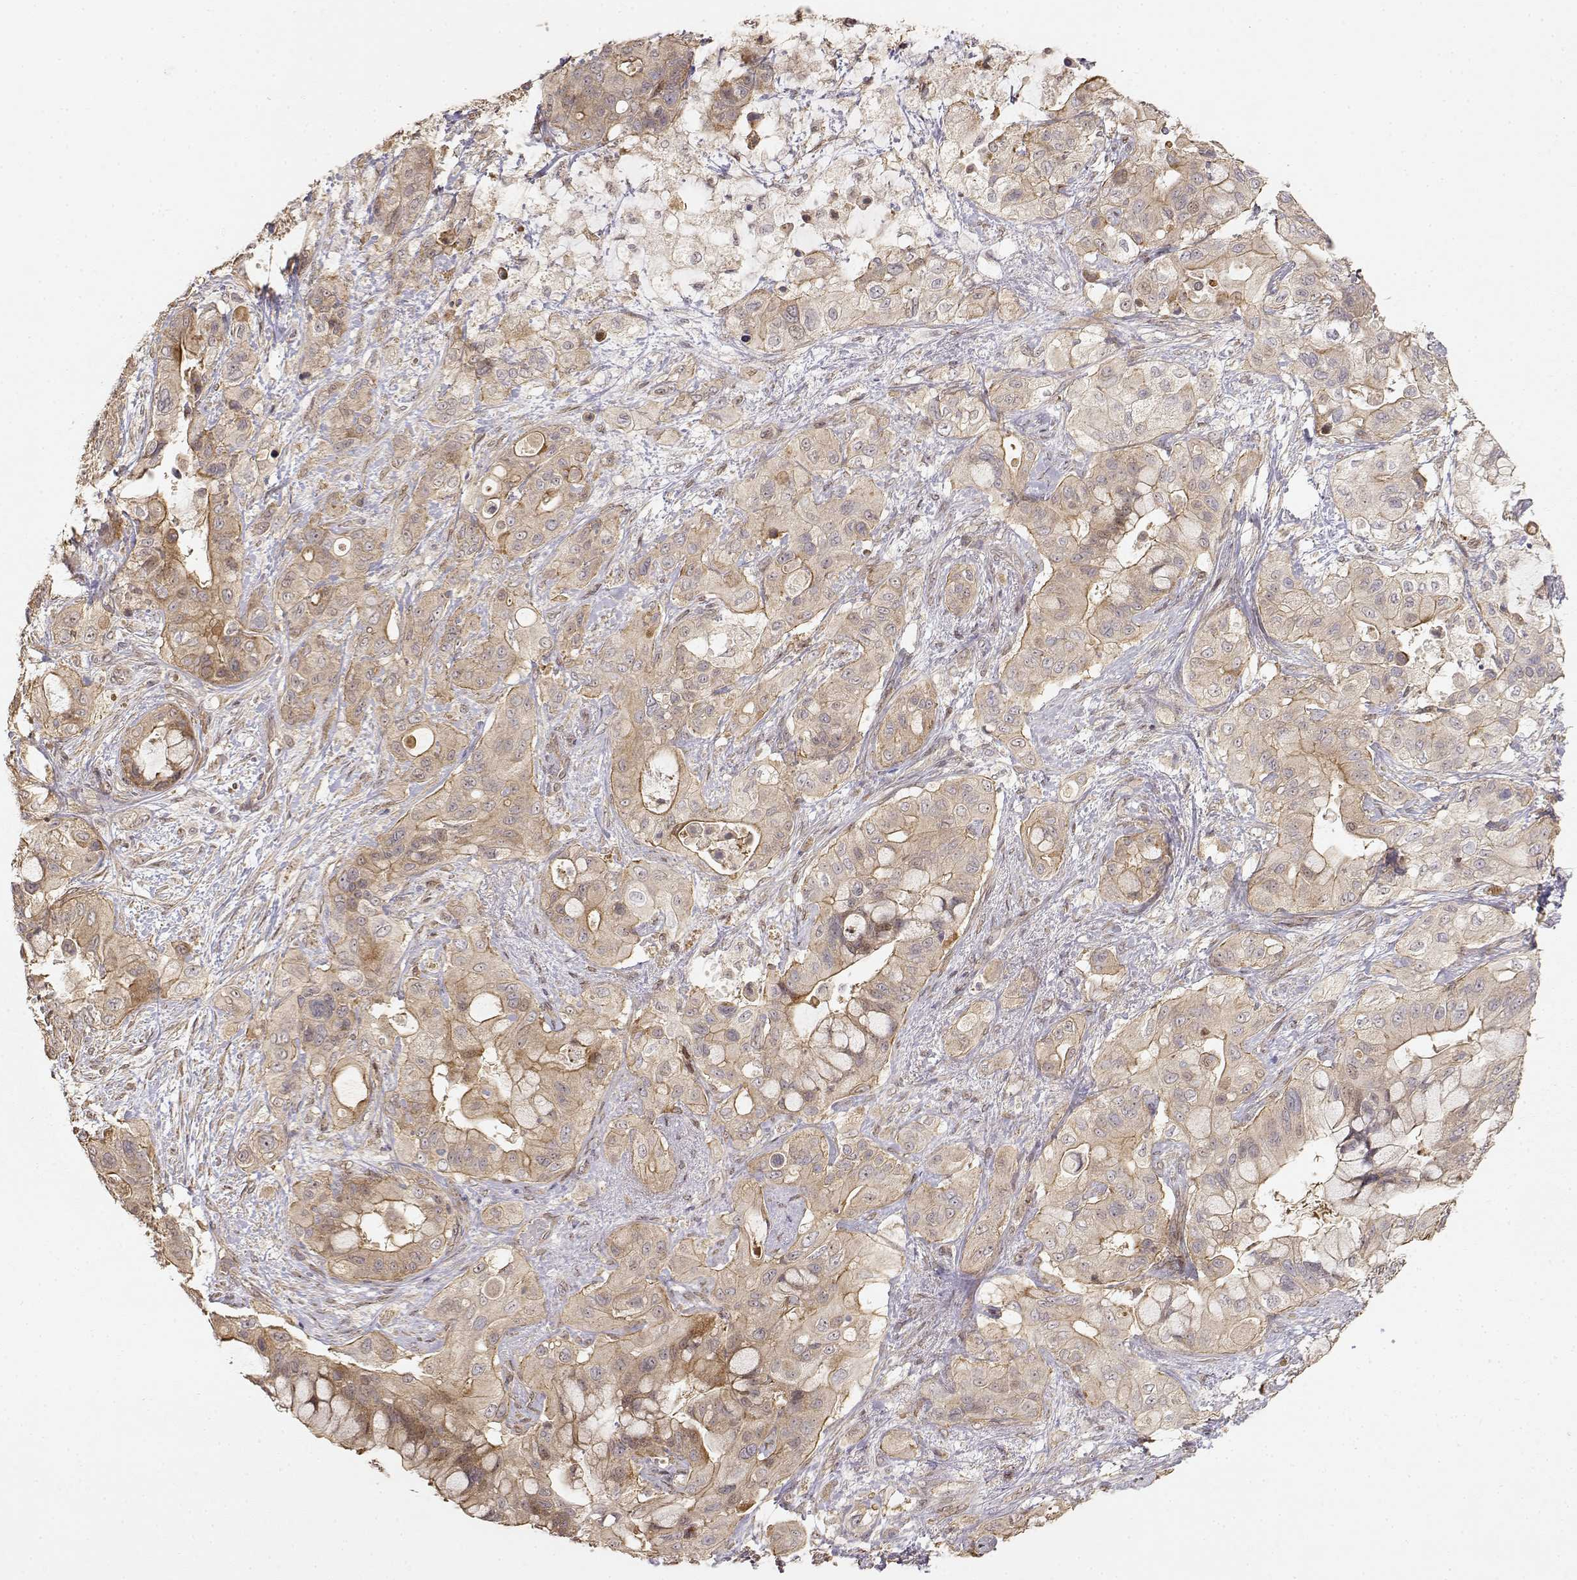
{"staining": {"intensity": "weak", "quantity": ">75%", "location": "cytoplasmic/membranous"}, "tissue": "pancreatic cancer", "cell_type": "Tumor cells", "image_type": "cancer", "snomed": [{"axis": "morphology", "description": "Adenocarcinoma, NOS"}, {"axis": "topography", "description": "Pancreas"}], "caption": "Human adenocarcinoma (pancreatic) stained for a protein (brown) shows weak cytoplasmic/membranous positive staining in approximately >75% of tumor cells.", "gene": "PICK1", "patient": {"sex": "male", "age": 71}}